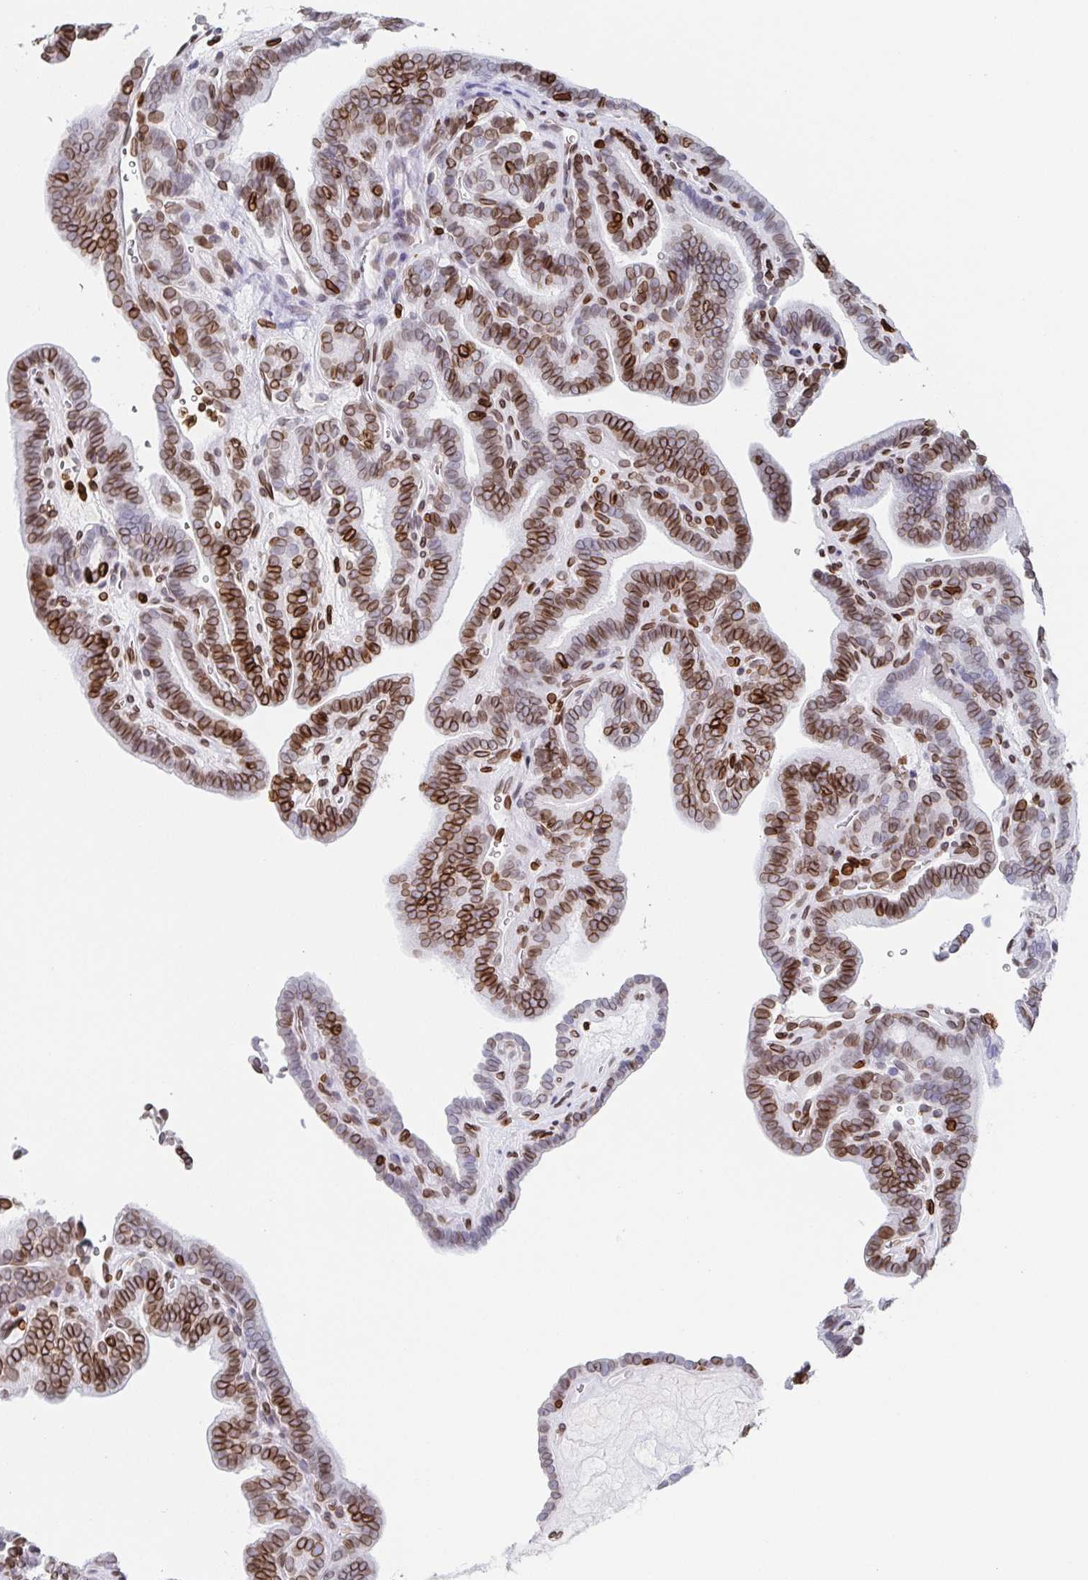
{"staining": {"intensity": "strong", "quantity": "25%-75%", "location": "cytoplasmic/membranous,nuclear"}, "tissue": "thyroid cancer", "cell_type": "Tumor cells", "image_type": "cancer", "snomed": [{"axis": "morphology", "description": "Papillary adenocarcinoma, NOS"}, {"axis": "topography", "description": "Thyroid gland"}], "caption": "A high amount of strong cytoplasmic/membranous and nuclear staining is present in about 25%-75% of tumor cells in thyroid papillary adenocarcinoma tissue. (DAB (3,3'-diaminobenzidine) IHC, brown staining for protein, blue staining for nuclei).", "gene": "BTBD7", "patient": {"sex": "female", "age": 21}}